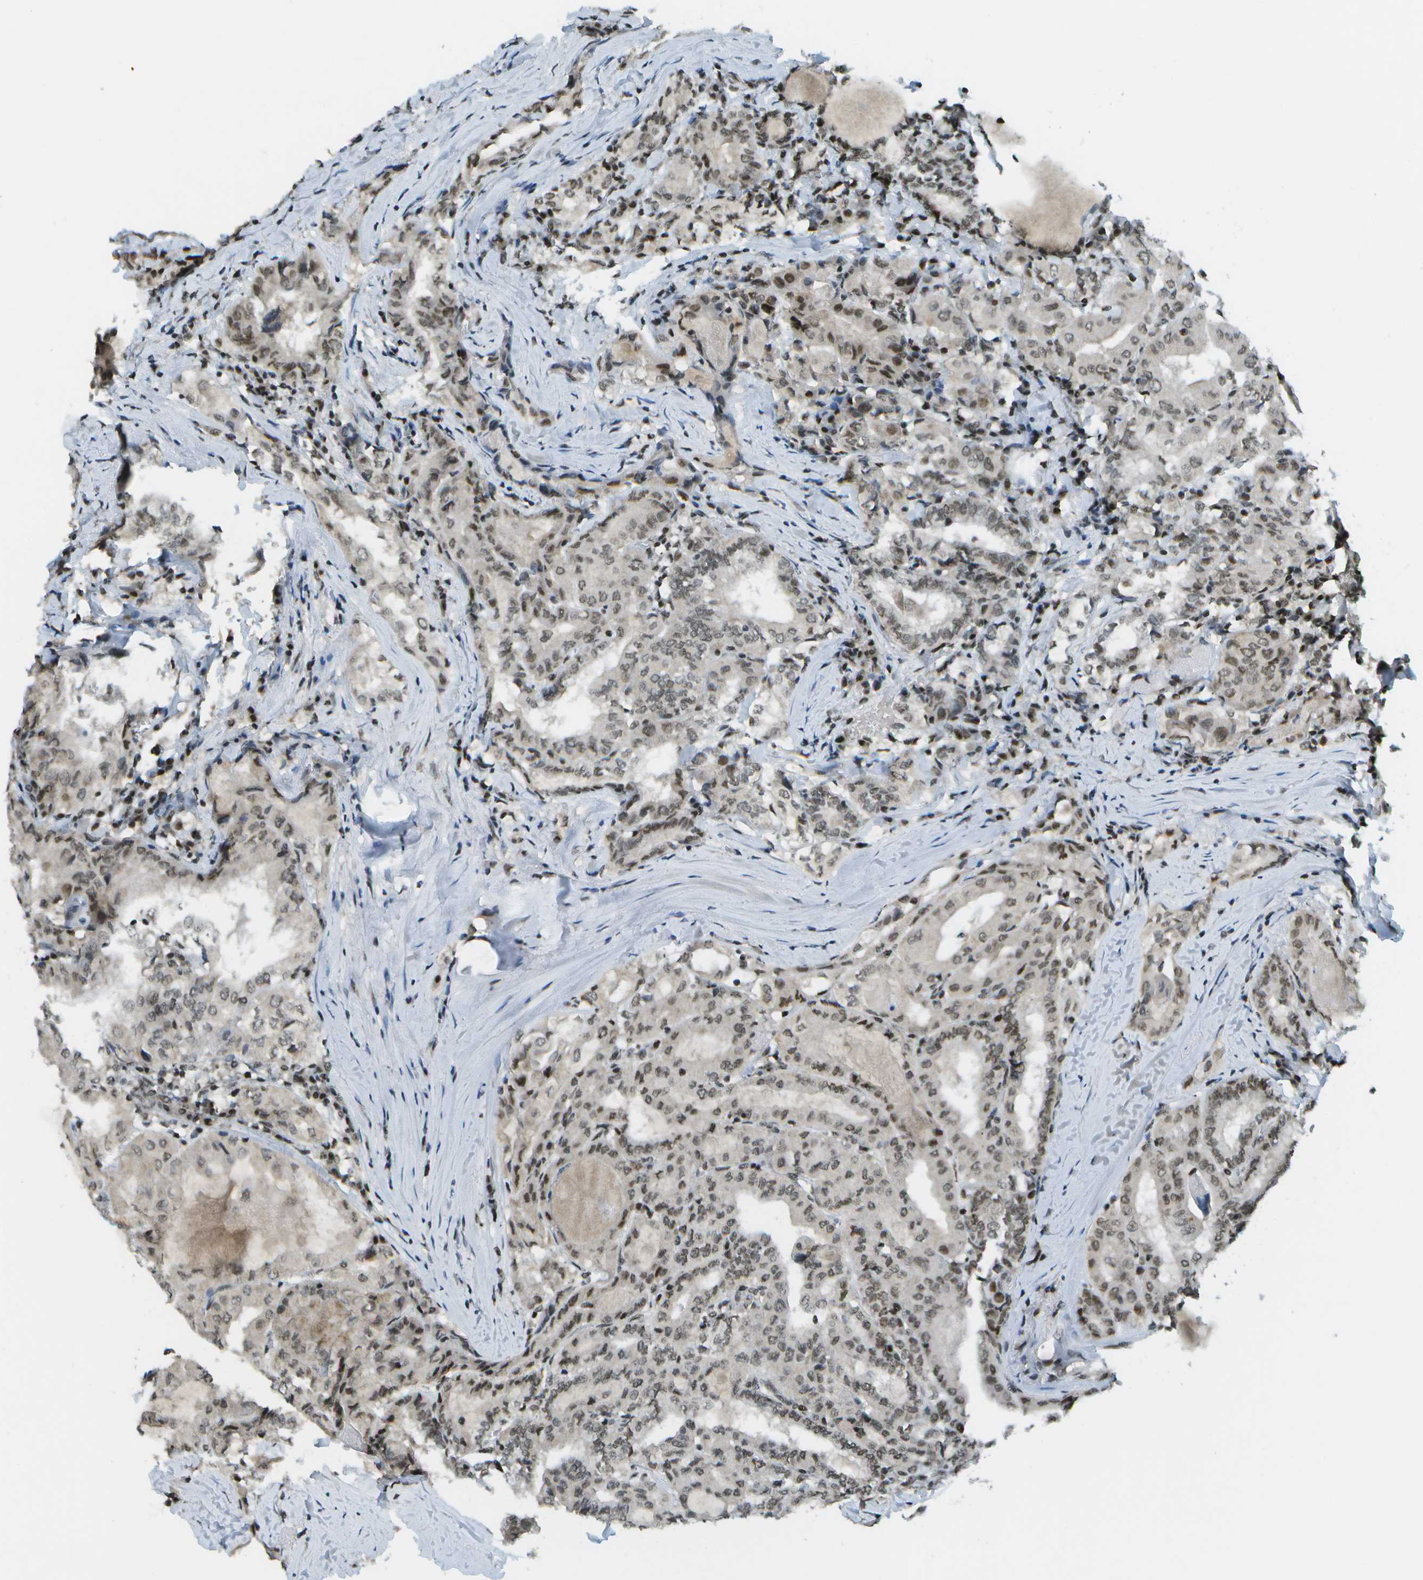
{"staining": {"intensity": "weak", "quantity": ">75%", "location": "nuclear"}, "tissue": "thyroid cancer", "cell_type": "Tumor cells", "image_type": "cancer", "snomed": [{"axis": "morphology", "description": "Papillary adenocarcinoma, NOS"}, {"axis": "topography", "description": "Thyroid gland"}], "caption": "Weak nuclear positivity for a protein is appreciated in approximately >75% of tumor cells of thyroid cancer (papillary adenocarcinoma) using immunohistochemistry.", "gene": "IRF7", "patient": {"sex": "female", "age": 42}}